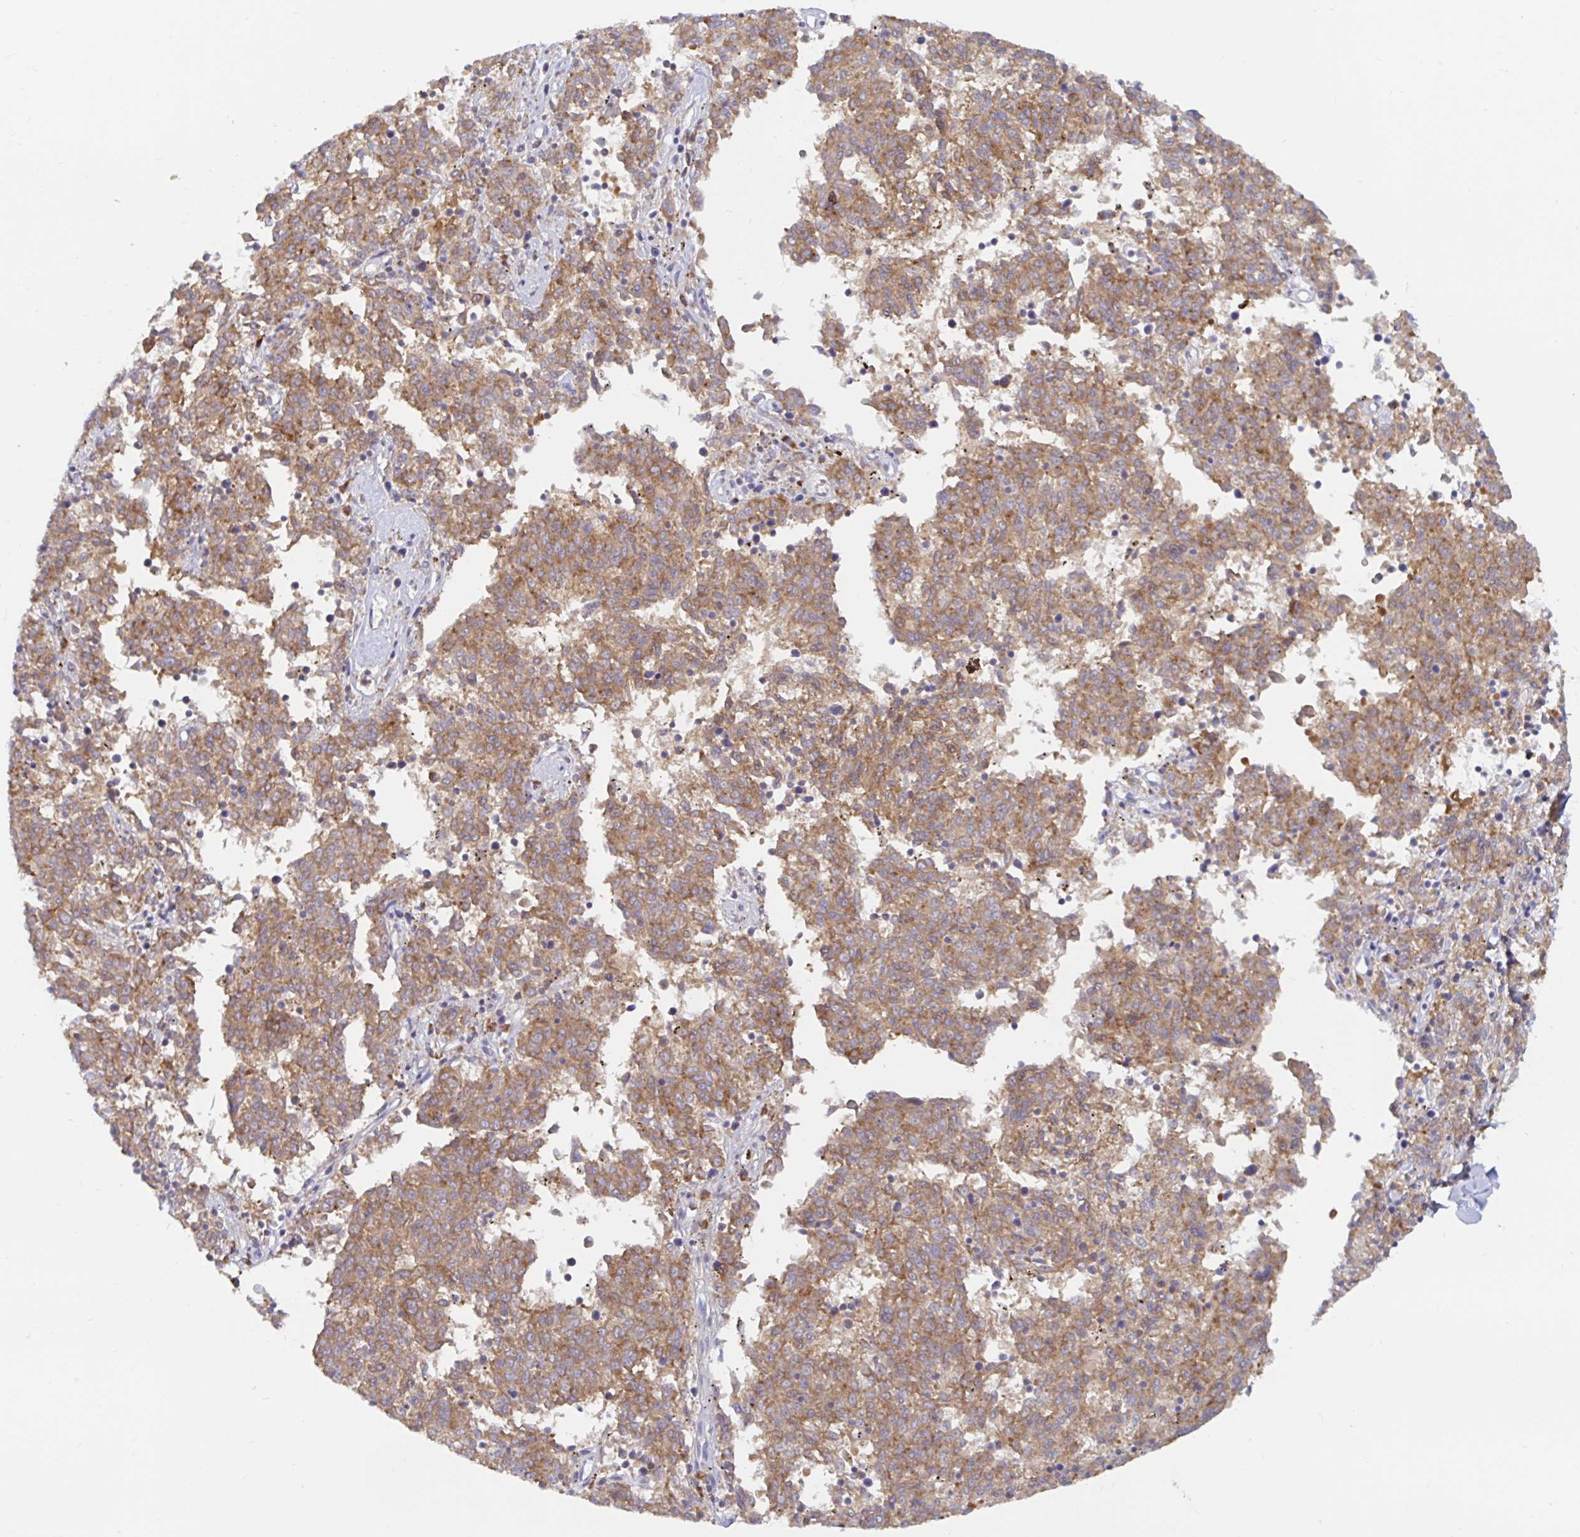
{"staining": {"intensity": "weak", "quantity": ">75%", "location": "cytoplasmic/membranous"}, "tissue": "melanoma", "cell_type": "Tumor cells", "image_type": "cancer", "snomed": [{"axis": "morphology", "description": "Malignant melanoma, NOS"}, {"axis": "topography", "description": "Skin"}], "caption": "Malignant melanoma tissue demonstrates weak cytoplasmic/membranous positivity in approximately >75% of tumor cells", "gene": "LARP1", "patient": {"sex": "female", "age": 72}}